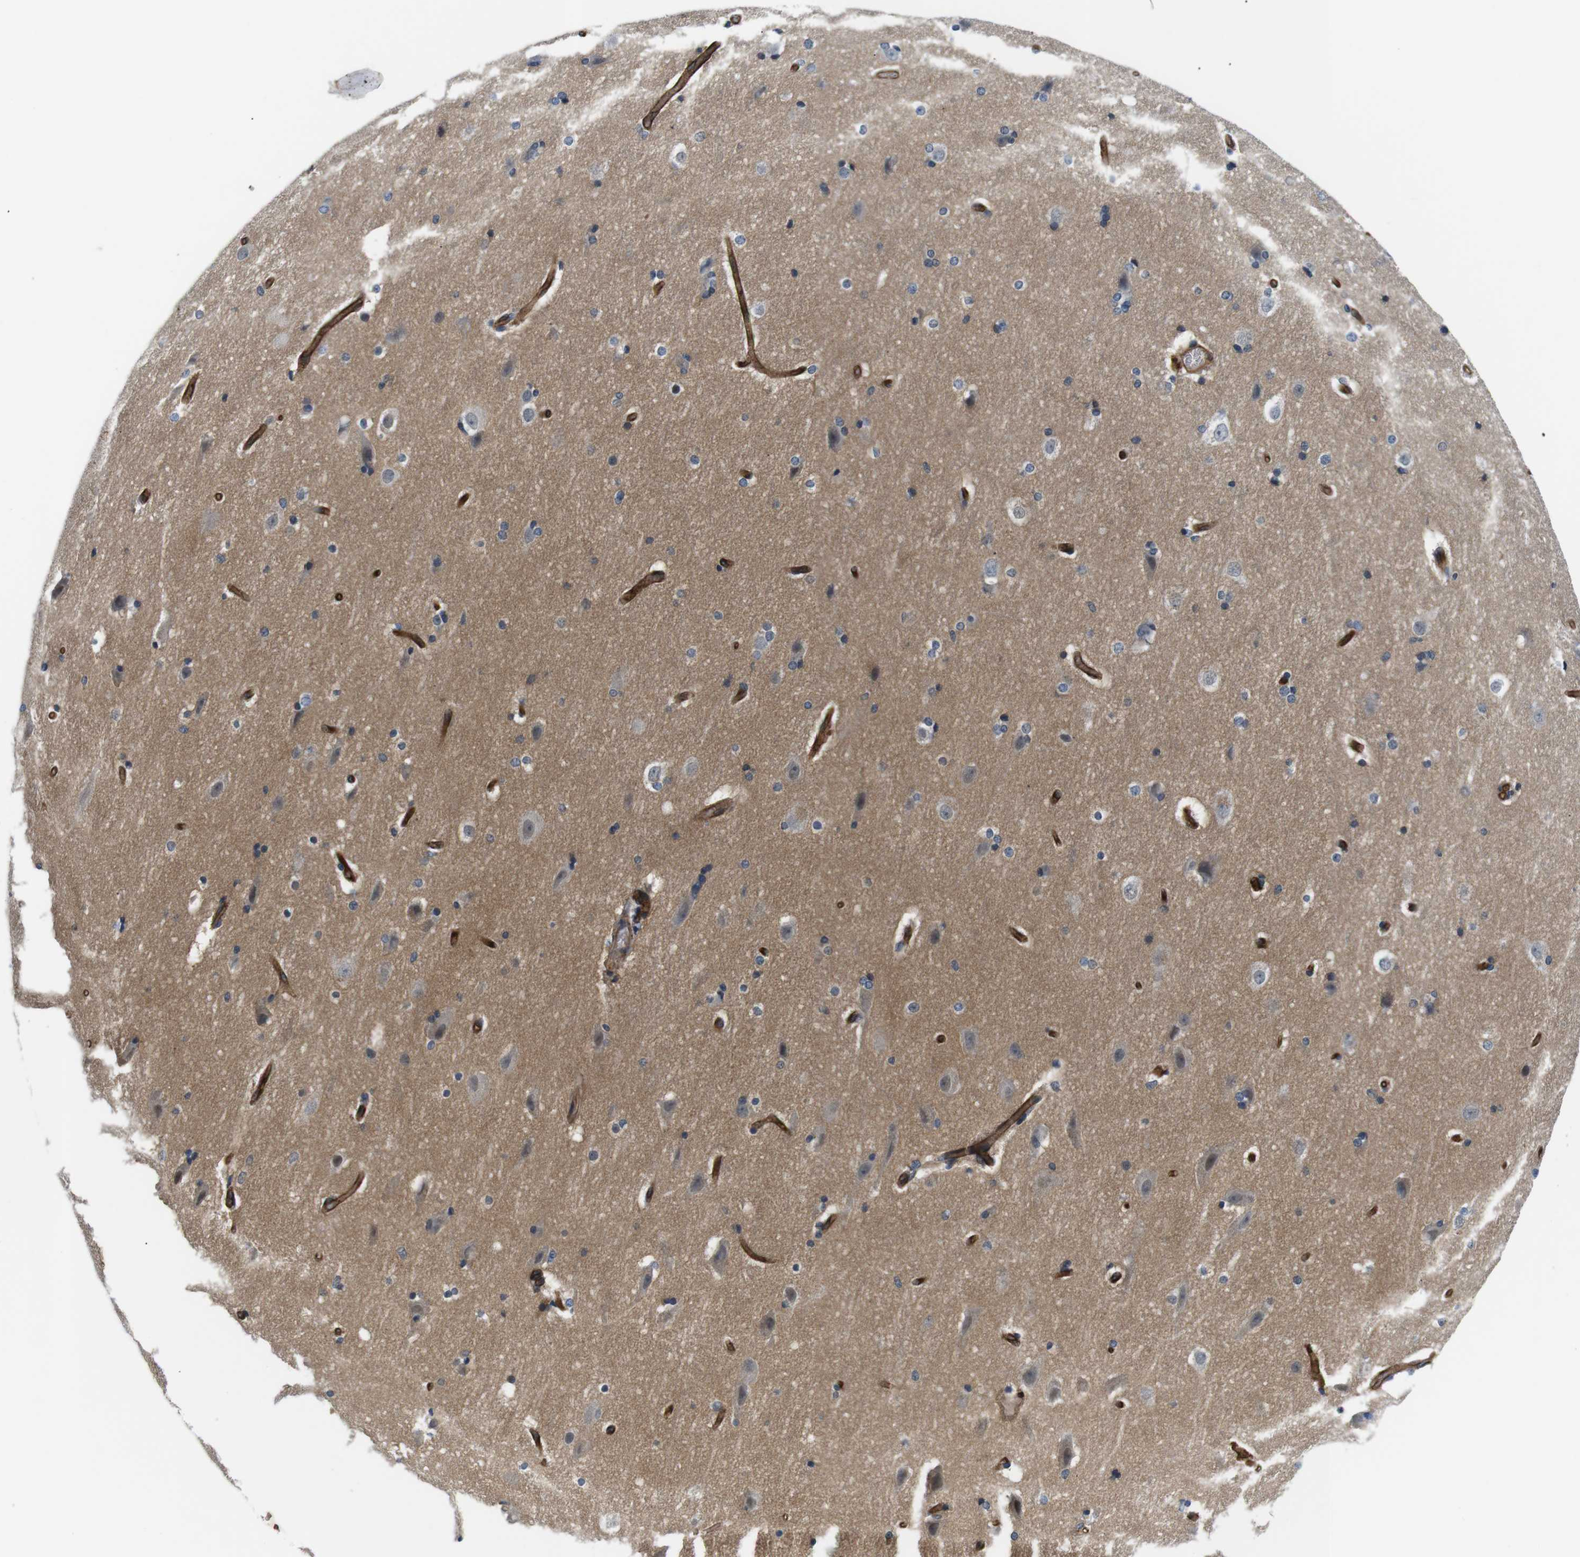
{"staining": {"intensity": "negative", "quantity": "none", "location": "none"}, "tissue": "hippocampus", "cell_type": "Glial cells", "image_type": "normal", "snomed": [{"axis": "morphology", "description": "Normal tissue, NOS"}, {"axis": "topography", "description": "Hippocampus"}], "caption": "Immunohistochemistry of benign human hippocampus shows no expression in glial cells.", "gene": "SLC30A1", "patient": {"sex": "female", "age": 19}}